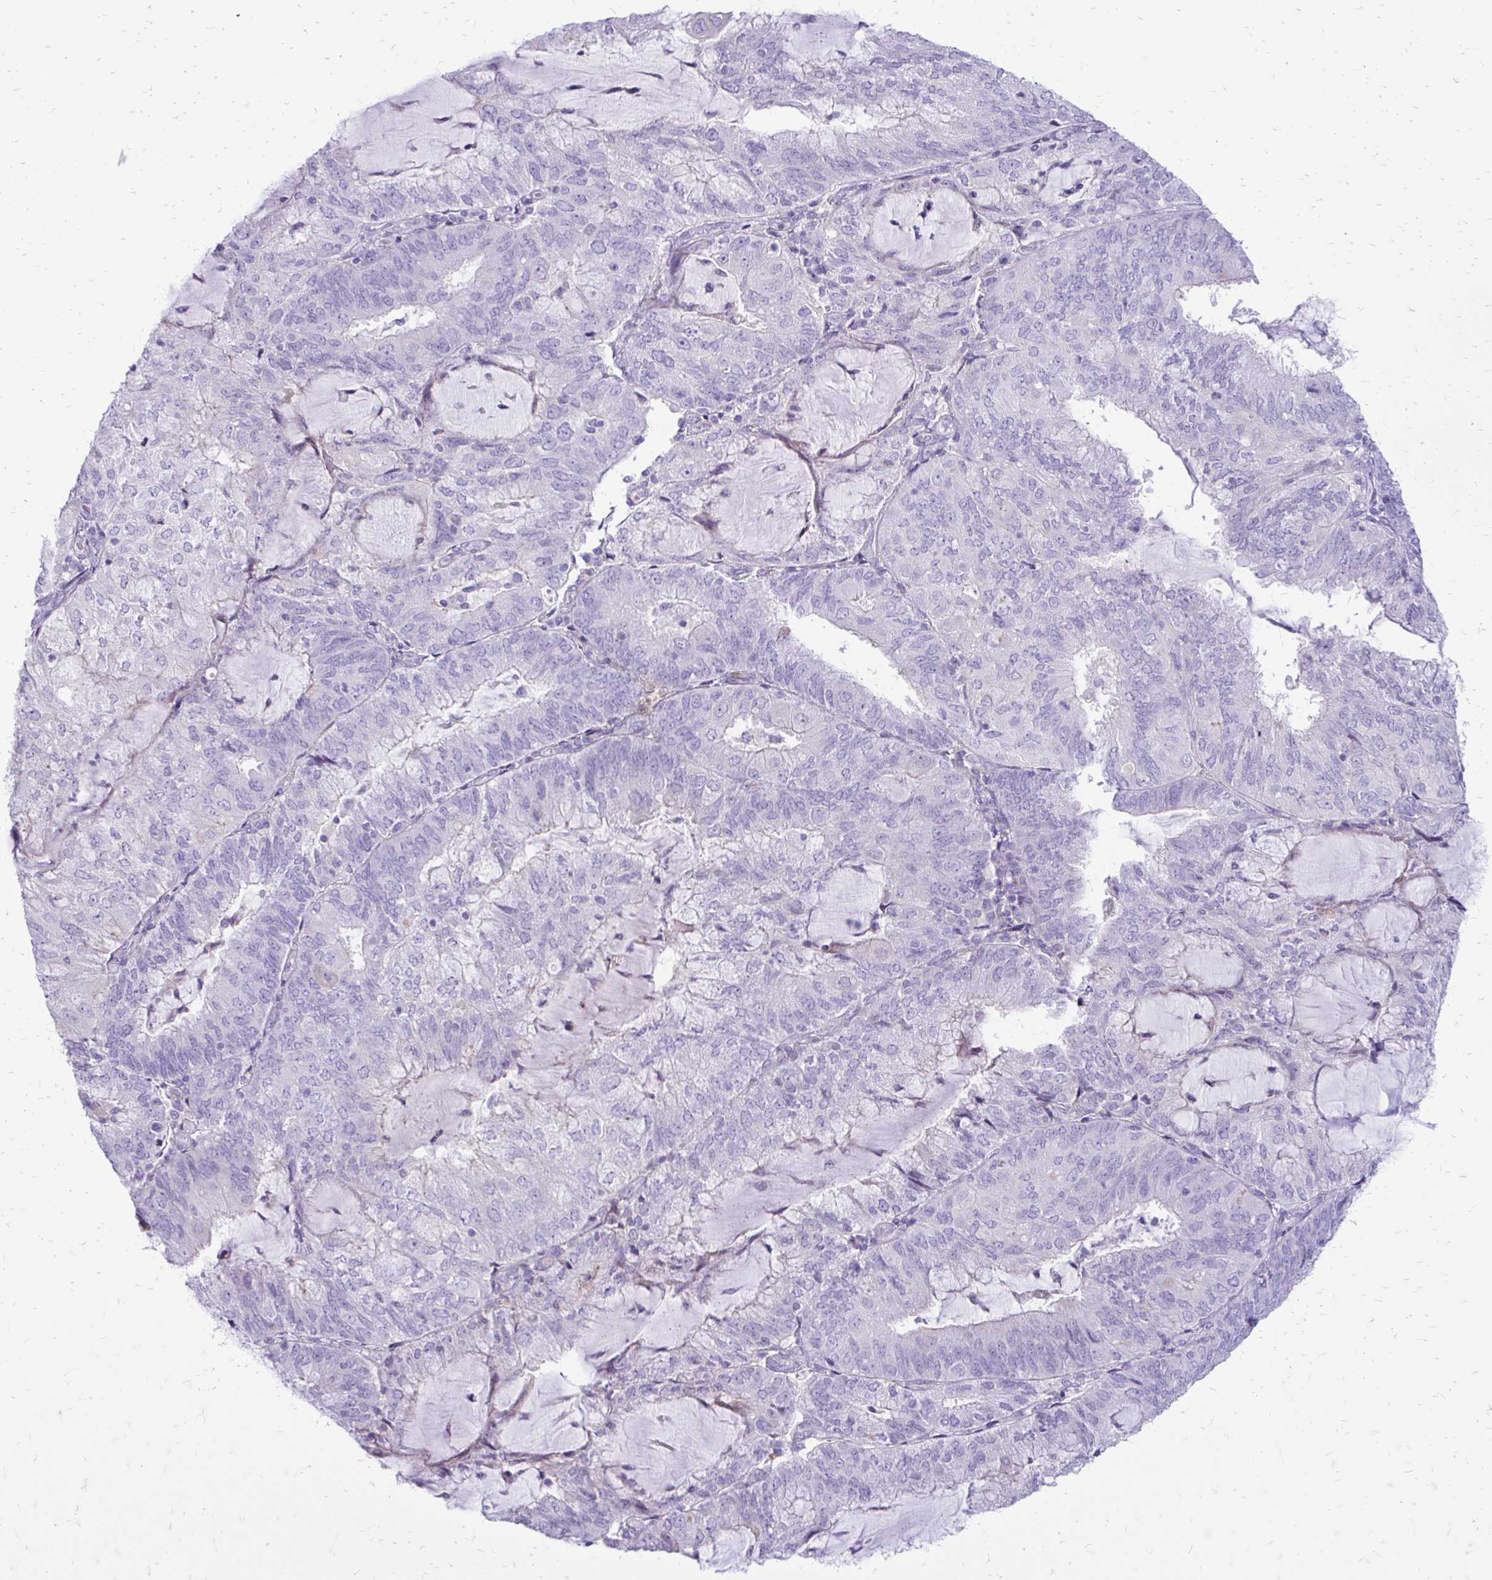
{"staining": {"intensity": "negative", "quantity": "none", "location": "none"}, "tissue": "endometrial cancer", "cell_type": "Tumor cells", "image_type": "cancer", "snomed": [{"axis": "morphology", "description": "Adenocarcinoma, NOS"}, {"axis": "topography", "description": "Endometrium"}], "caption": "Tumor cells are negative for protein expression in human endometrial cancer (adenocarcinoma).", "gene": "SIGLEC11", "patient": {"sex": "female", "age": 81}}